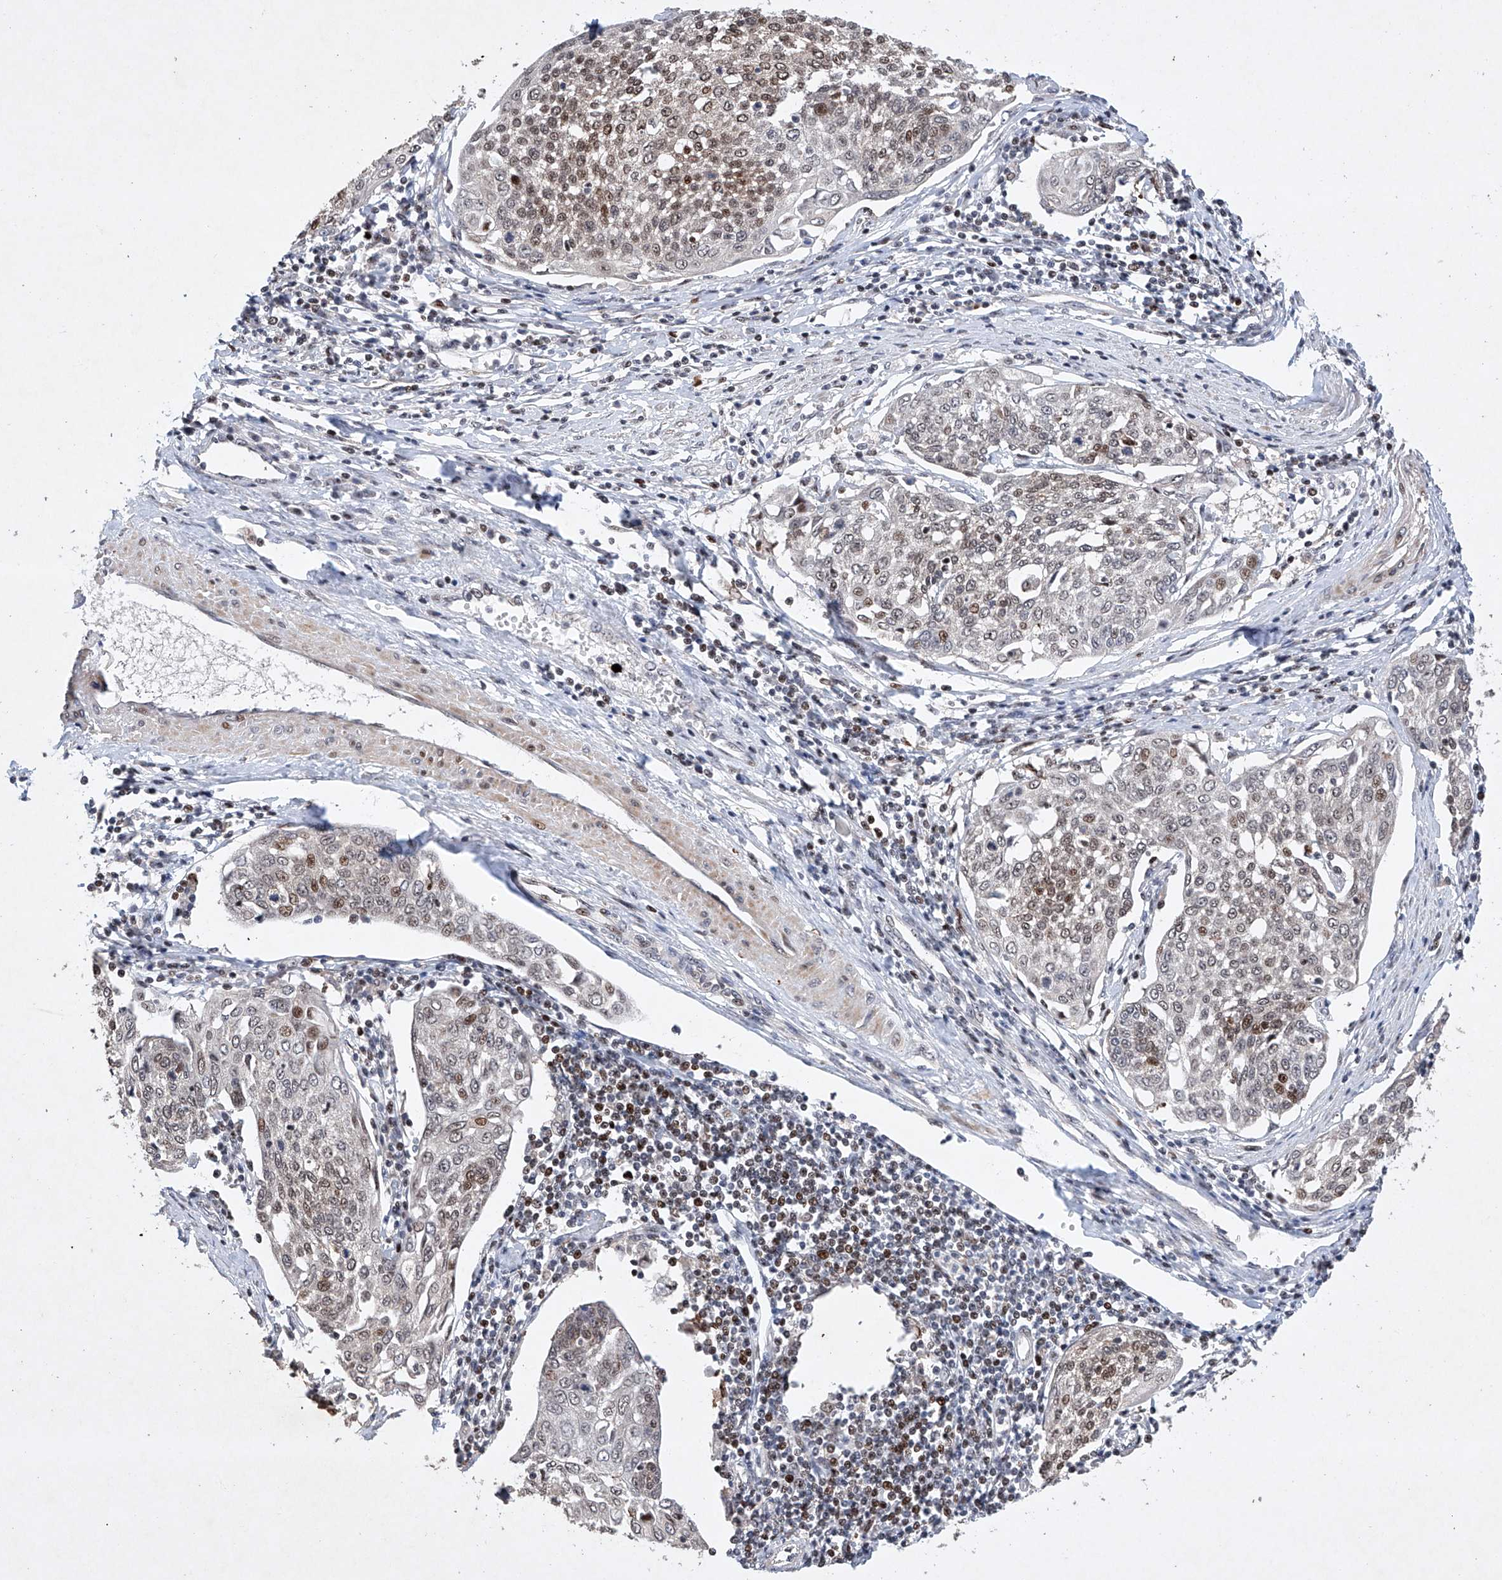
{"staining": {"intensity": "moderate", "quantity": "25%-75%", "location": "nuclear"}, "tissue": "cervical cancer", "cell_type": "Tumor cells", "image_type": "cancer", "snomed": [{"axis": "morphology", "description": "Squamous cell carcinoma, NOS"}, {"axis": "topography", "description": "Cervix"}], "caption": "Moderate nuclear staining is identified in approximately 25%-75% of tumor cells in squamous cell carcinoma (cervical).", "gene": "AFG1L", "patient": {"sex": "female", "age": 34}}